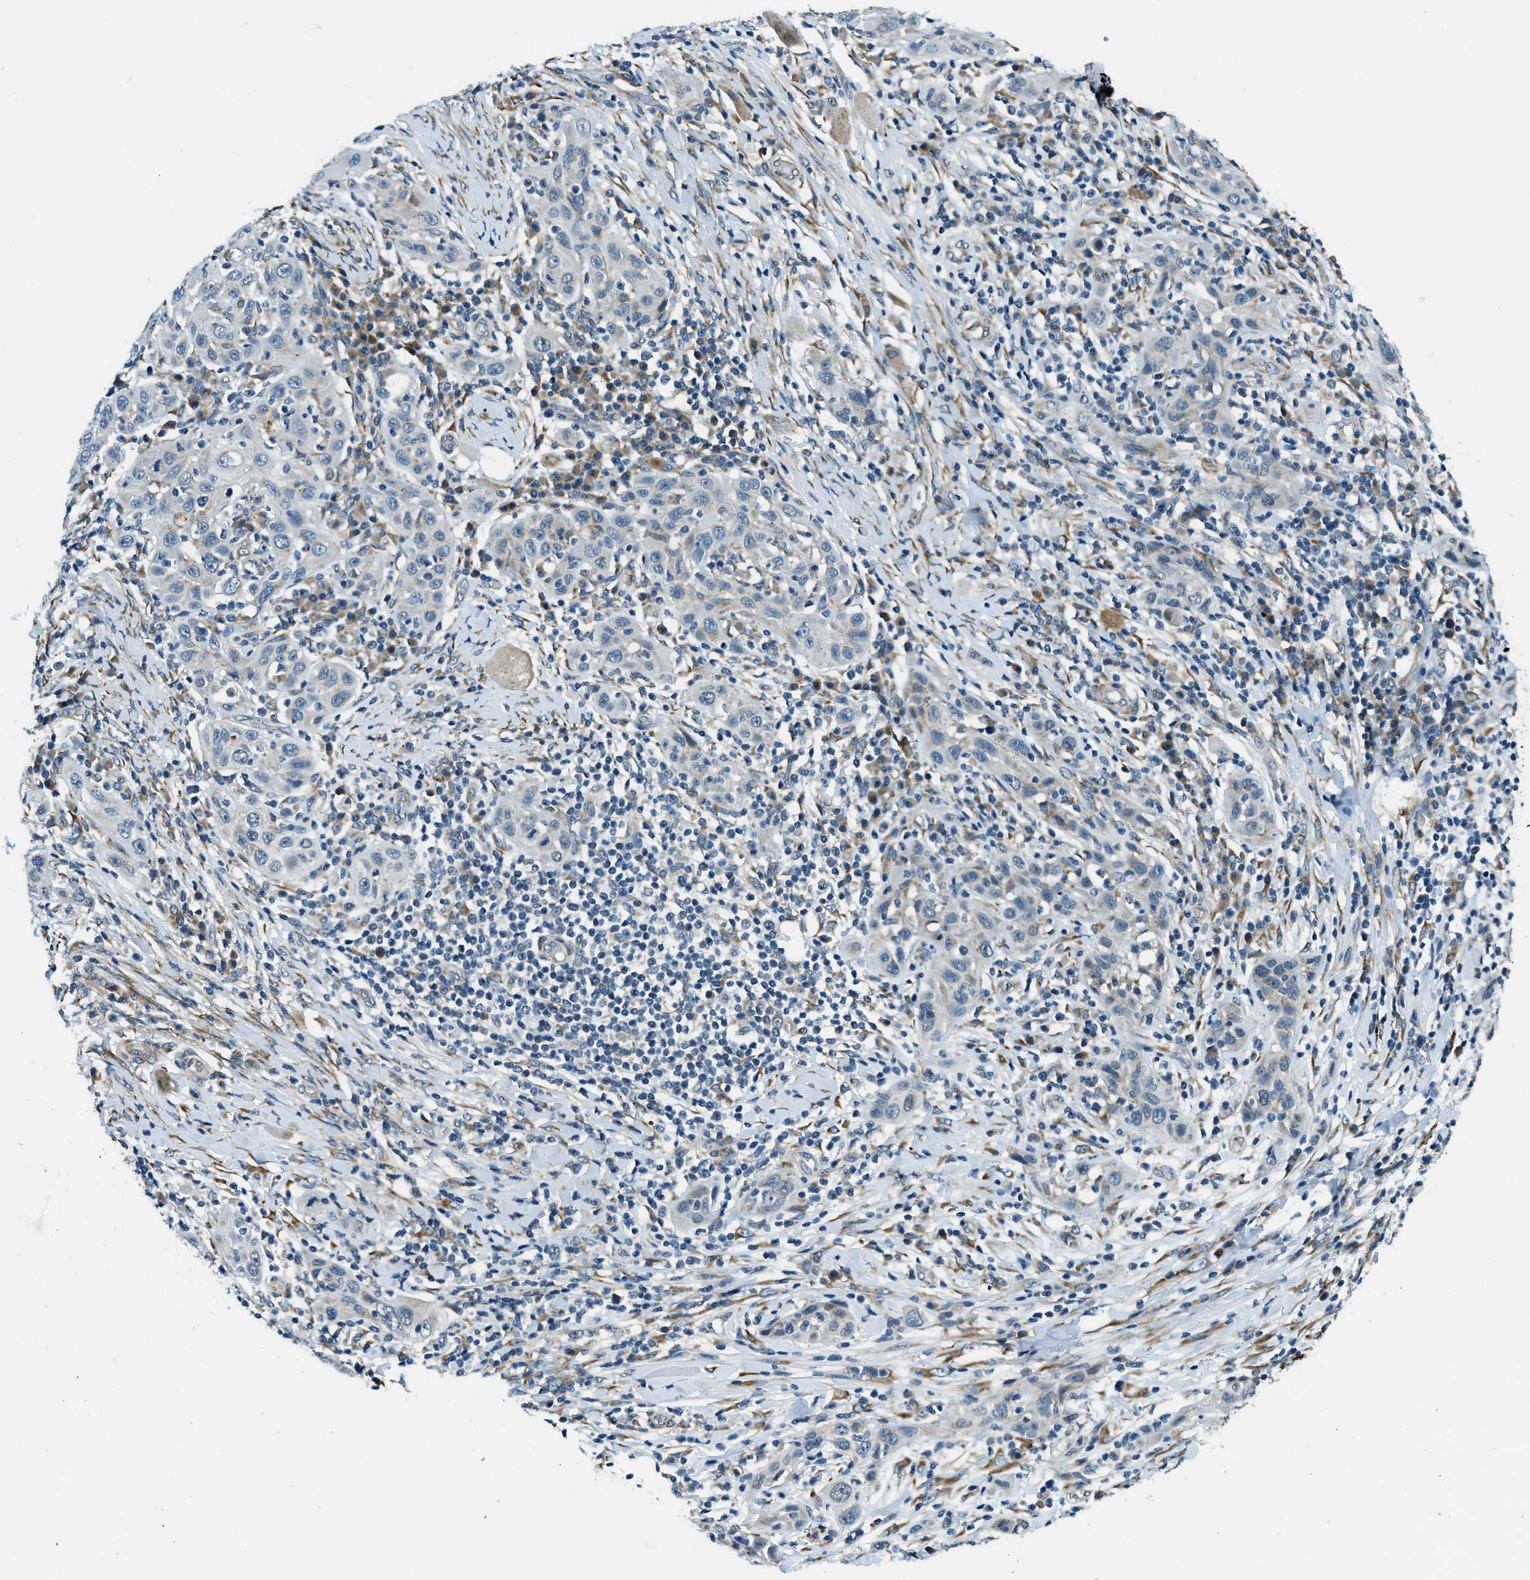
{"staining": {"intensity": "negative", "quantity": "none", "location": "none"}, "tissue": "skin cancer", "cell_type": "Tumor cells", "image_type": "cancer", "snomed": [{"axis": "morphology", "description": "Squamous cell carcinoma, NOS"}, {"axis": "topography", "description": "Skin"}], "caption": "This is an immunohistochemistry (IHC) image of squamous cell carcinoma (skin). There is no positivity in tumor cells.", "gene": "GINM1", "patient": {"sex": "female", "age": 88}}